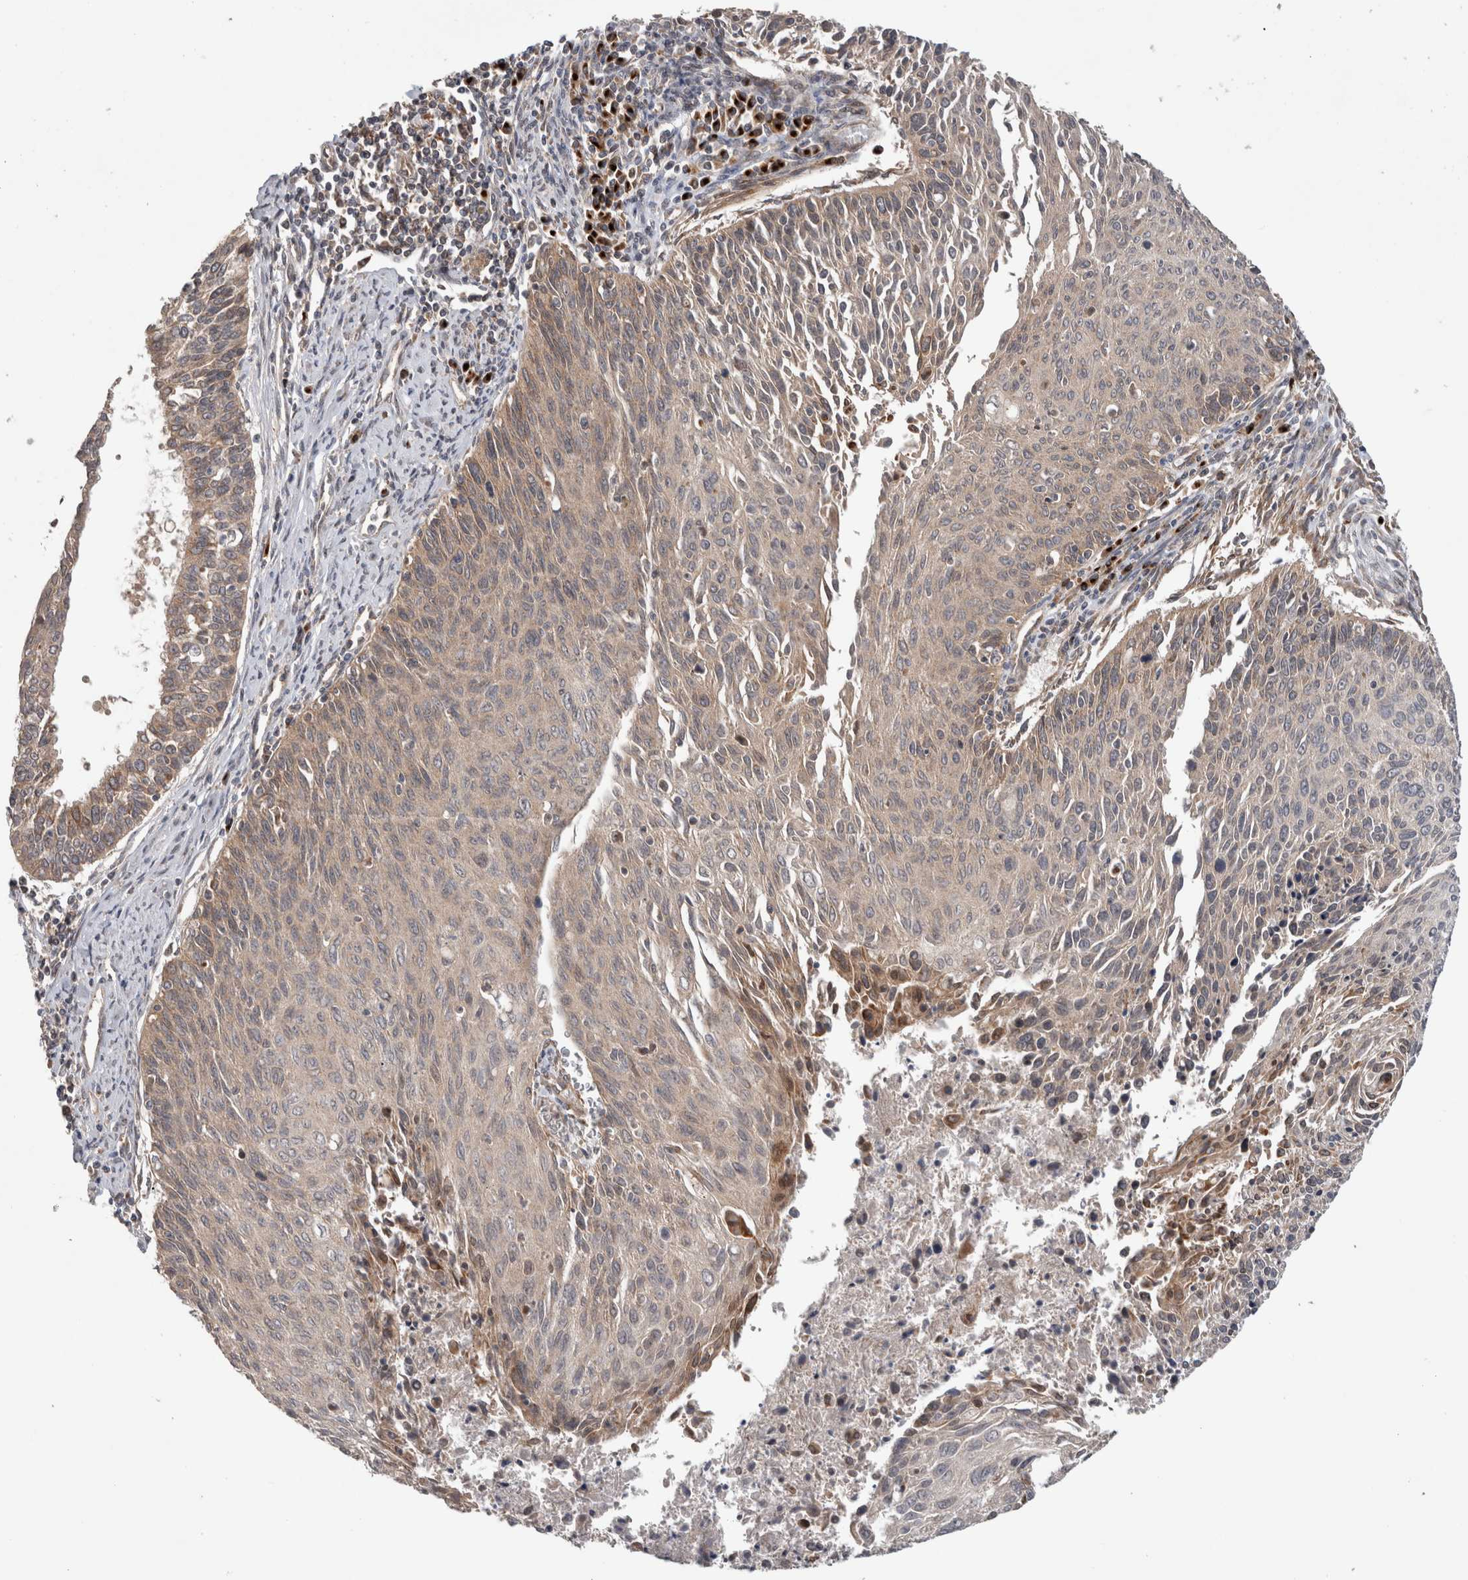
{"staining": {"intensity": "moderate", "quantity": ">75%", "location": "cytoplasmic/membranous"}, "tissue": "cervical cancer", "cell_type": "Tumor cells", "image_type": "cancer", "snomed": [{"axis": "morphology", "description": "Squamous cell carcinoma, NOS"}, {"axis": "topography", "description": "Cervix"}], "caption": "Immunohistochemistry (DAB) staining of human cervical squamous cell carcinoma reveals moderate cytoplasmic/membranous protein expression in about >75% of tumor cells.", "gene": "TRIM5", "patient": {"sex": "female", "age": 55}}